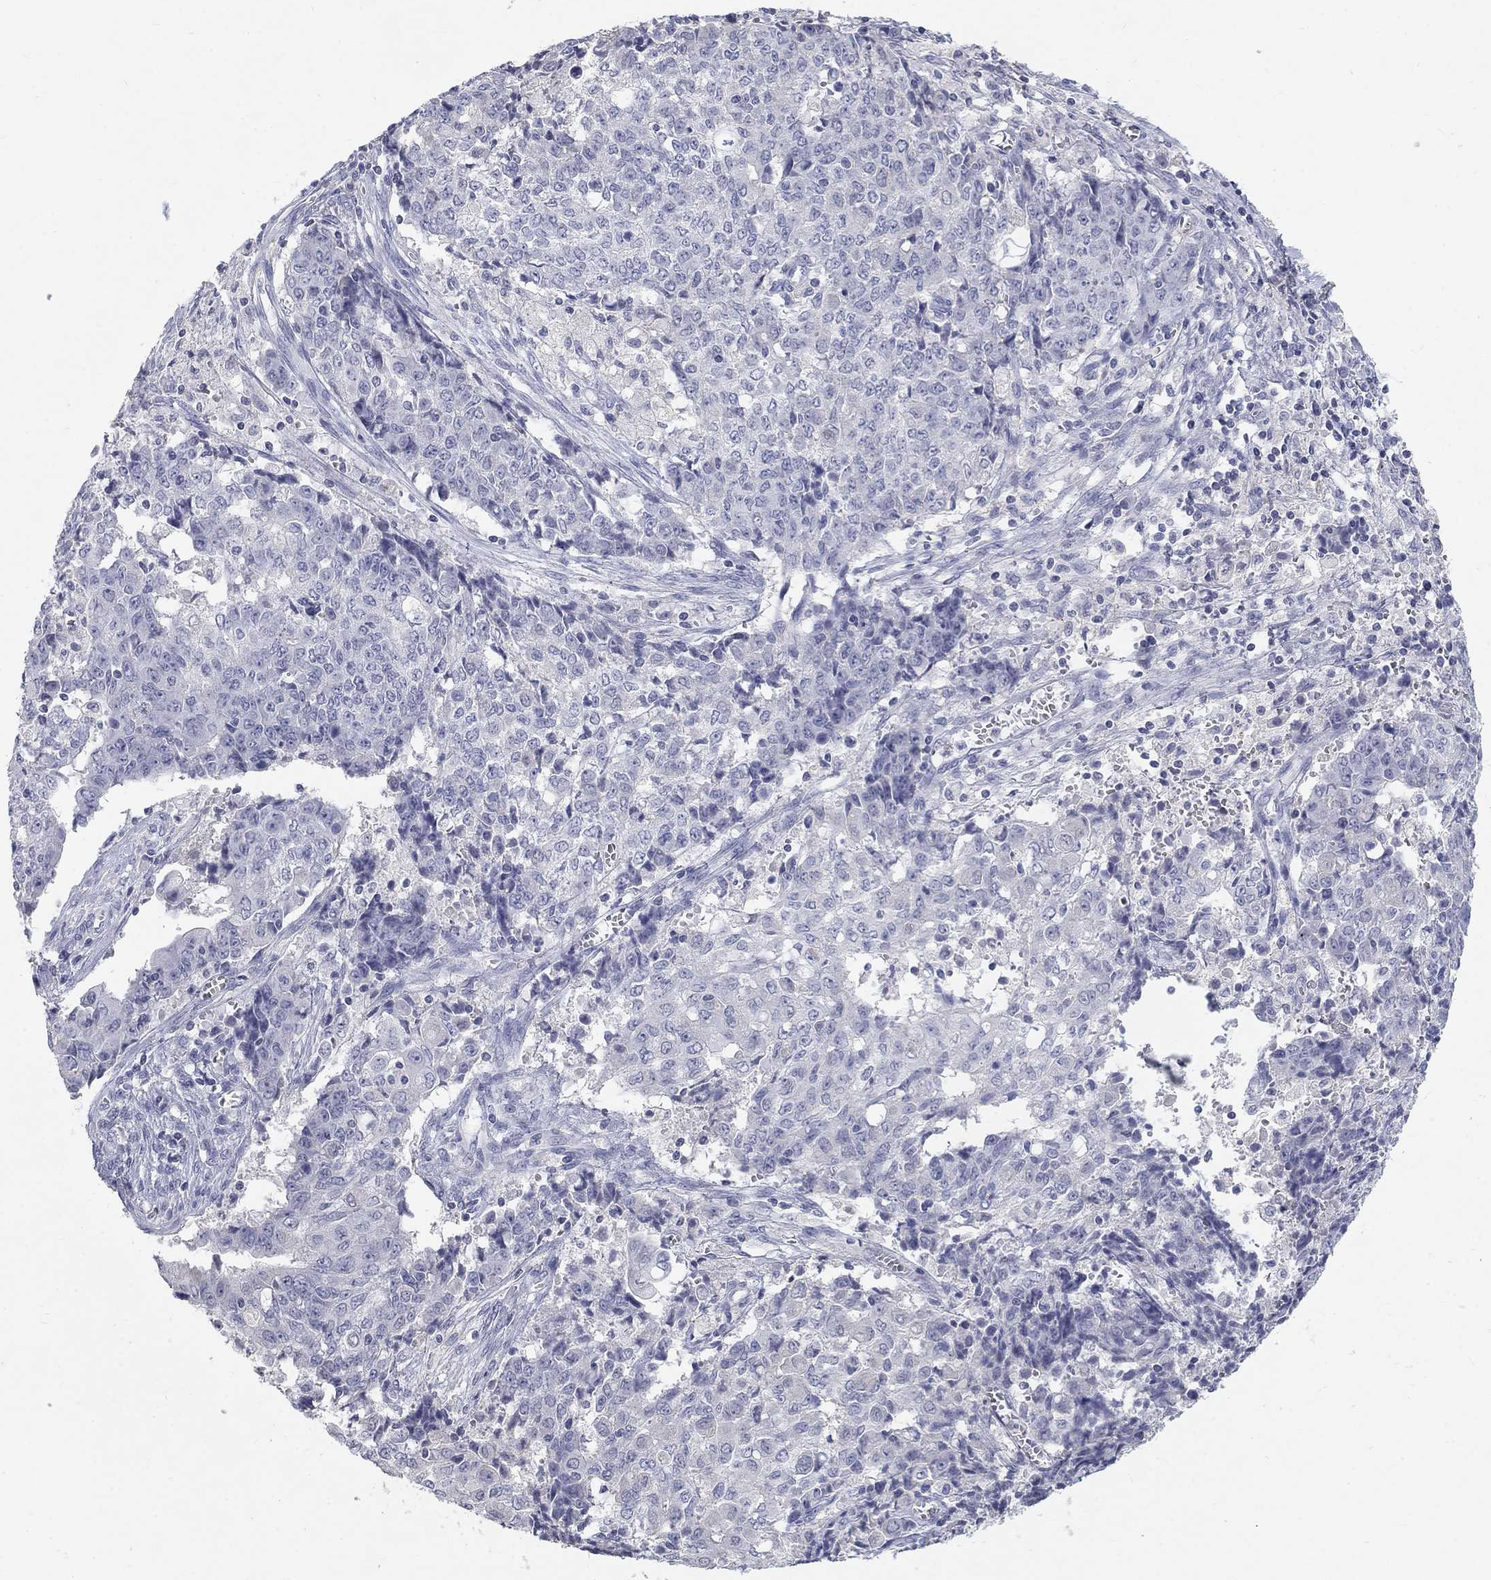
{"staining": {"intensity": "negative", "quantity": "none", "location": "none"}, "tissue": "ovarian cancer", "cell_type": "Tumor cells", "image_type": "cancer", "snomed": [{"axis": "morphology", "description": "Carcinoma, endometroid"}, {"axis": "topography", "description": "Ovary"}], "caption": "Immunohistochemistry of endometroid carcinoma (ovarian) displays no positivity in tumor cells.", "gene": "PTH1R", "patient": {"sex": "female", "age": 42}}